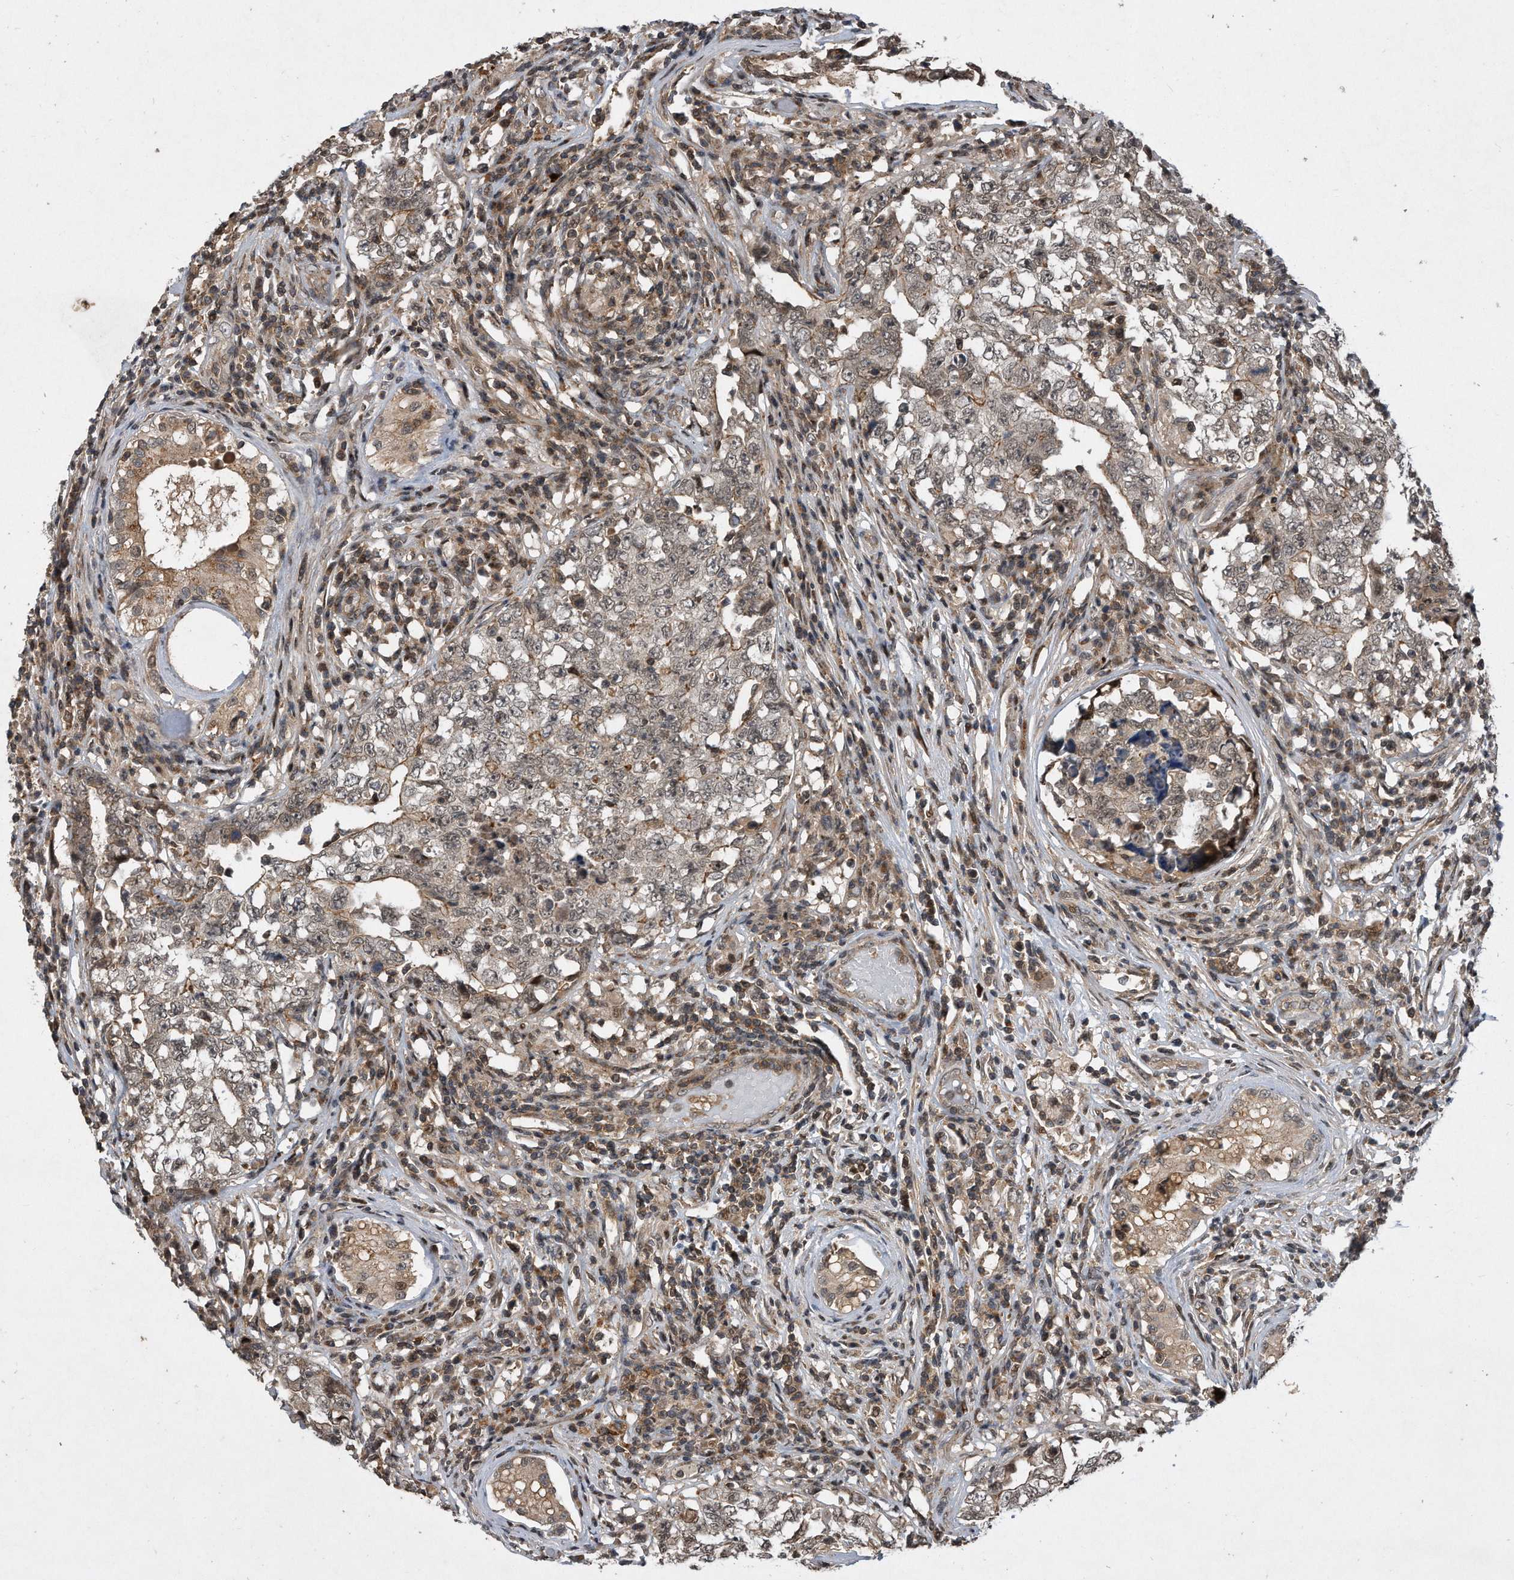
{"staining": {"intensity": "weak", "quantity": "25%-75%", "location": "cytoplasmic/membranous,nuclear"}, "tissue": "testis cancer", "cell_type": "Tumor cells", "image_type": "cancer", "snomed": [{"axis": "morphology", "description": "Carcinoma, Embryonal, NOS"}, {"axis": "topography", "description": "Testis"}], "caption": "Immunohistochemical staining of embryonal carcinoma (testis) reveals low levels of weak cytoplasmic/membranous and nuclear positivity in approximately 25%-75% of tumor cells.", "gene": "PGBD2", "patient": {"sex": "male", "age": 26}}